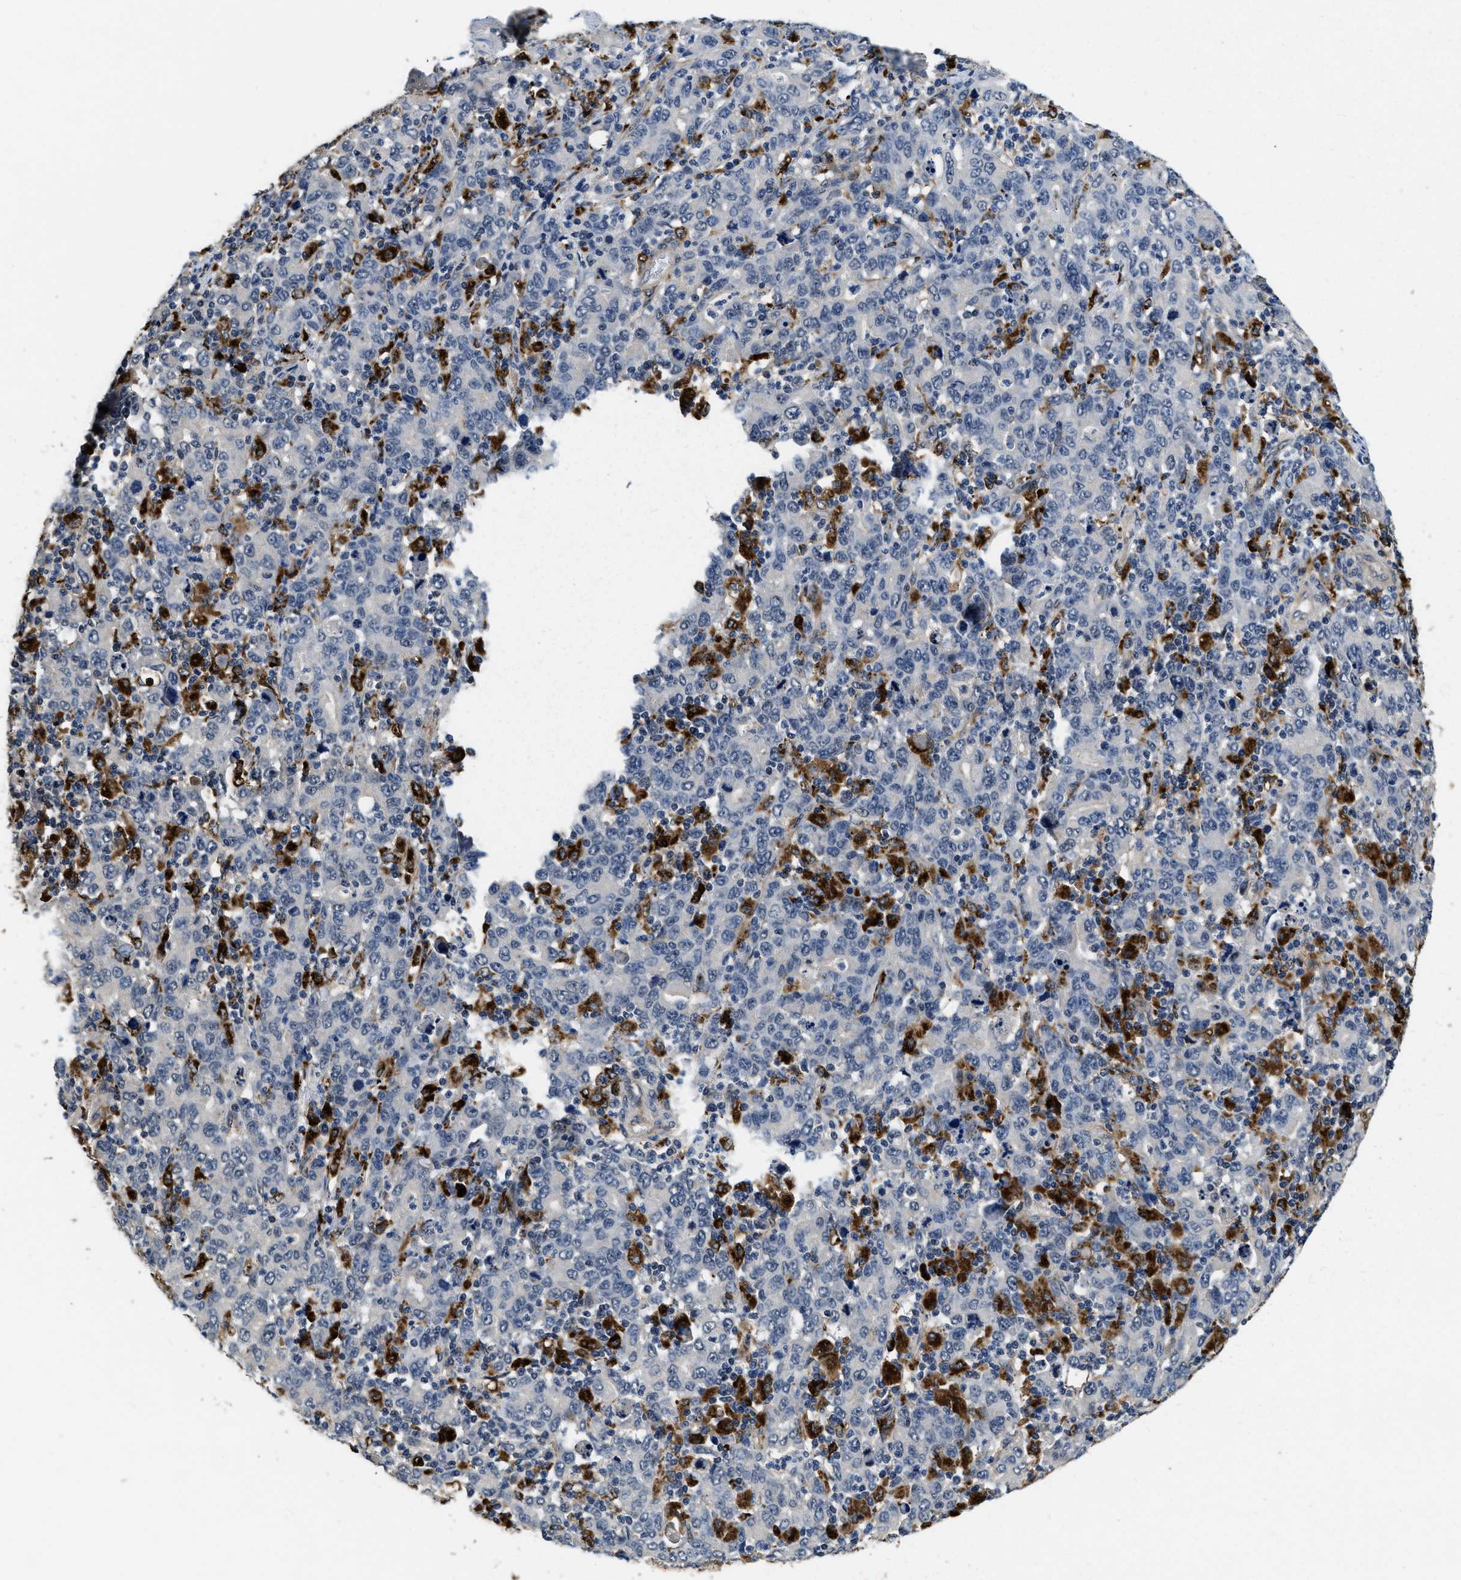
{"staining": {"intensity": "negative", "quantity": "none", "location": "none"}, "tissue": "stomach cancer", "cell_type": "Tumor cells", "image_type": "cancer", "snomed": [{"axis": "morphology", "description": "Adenocarcinoma, NOS"}, {"axis": "topography", "description": "Stomach, upper"}], "caption": "Immunohistochemistry photomicrograph of neoplastic tissue: human stomach cancer stained with DAB shows no significant protein expression in tumor cells.", "gene": "BMPR2", "patient": {"sex": "male", "age": 69}}